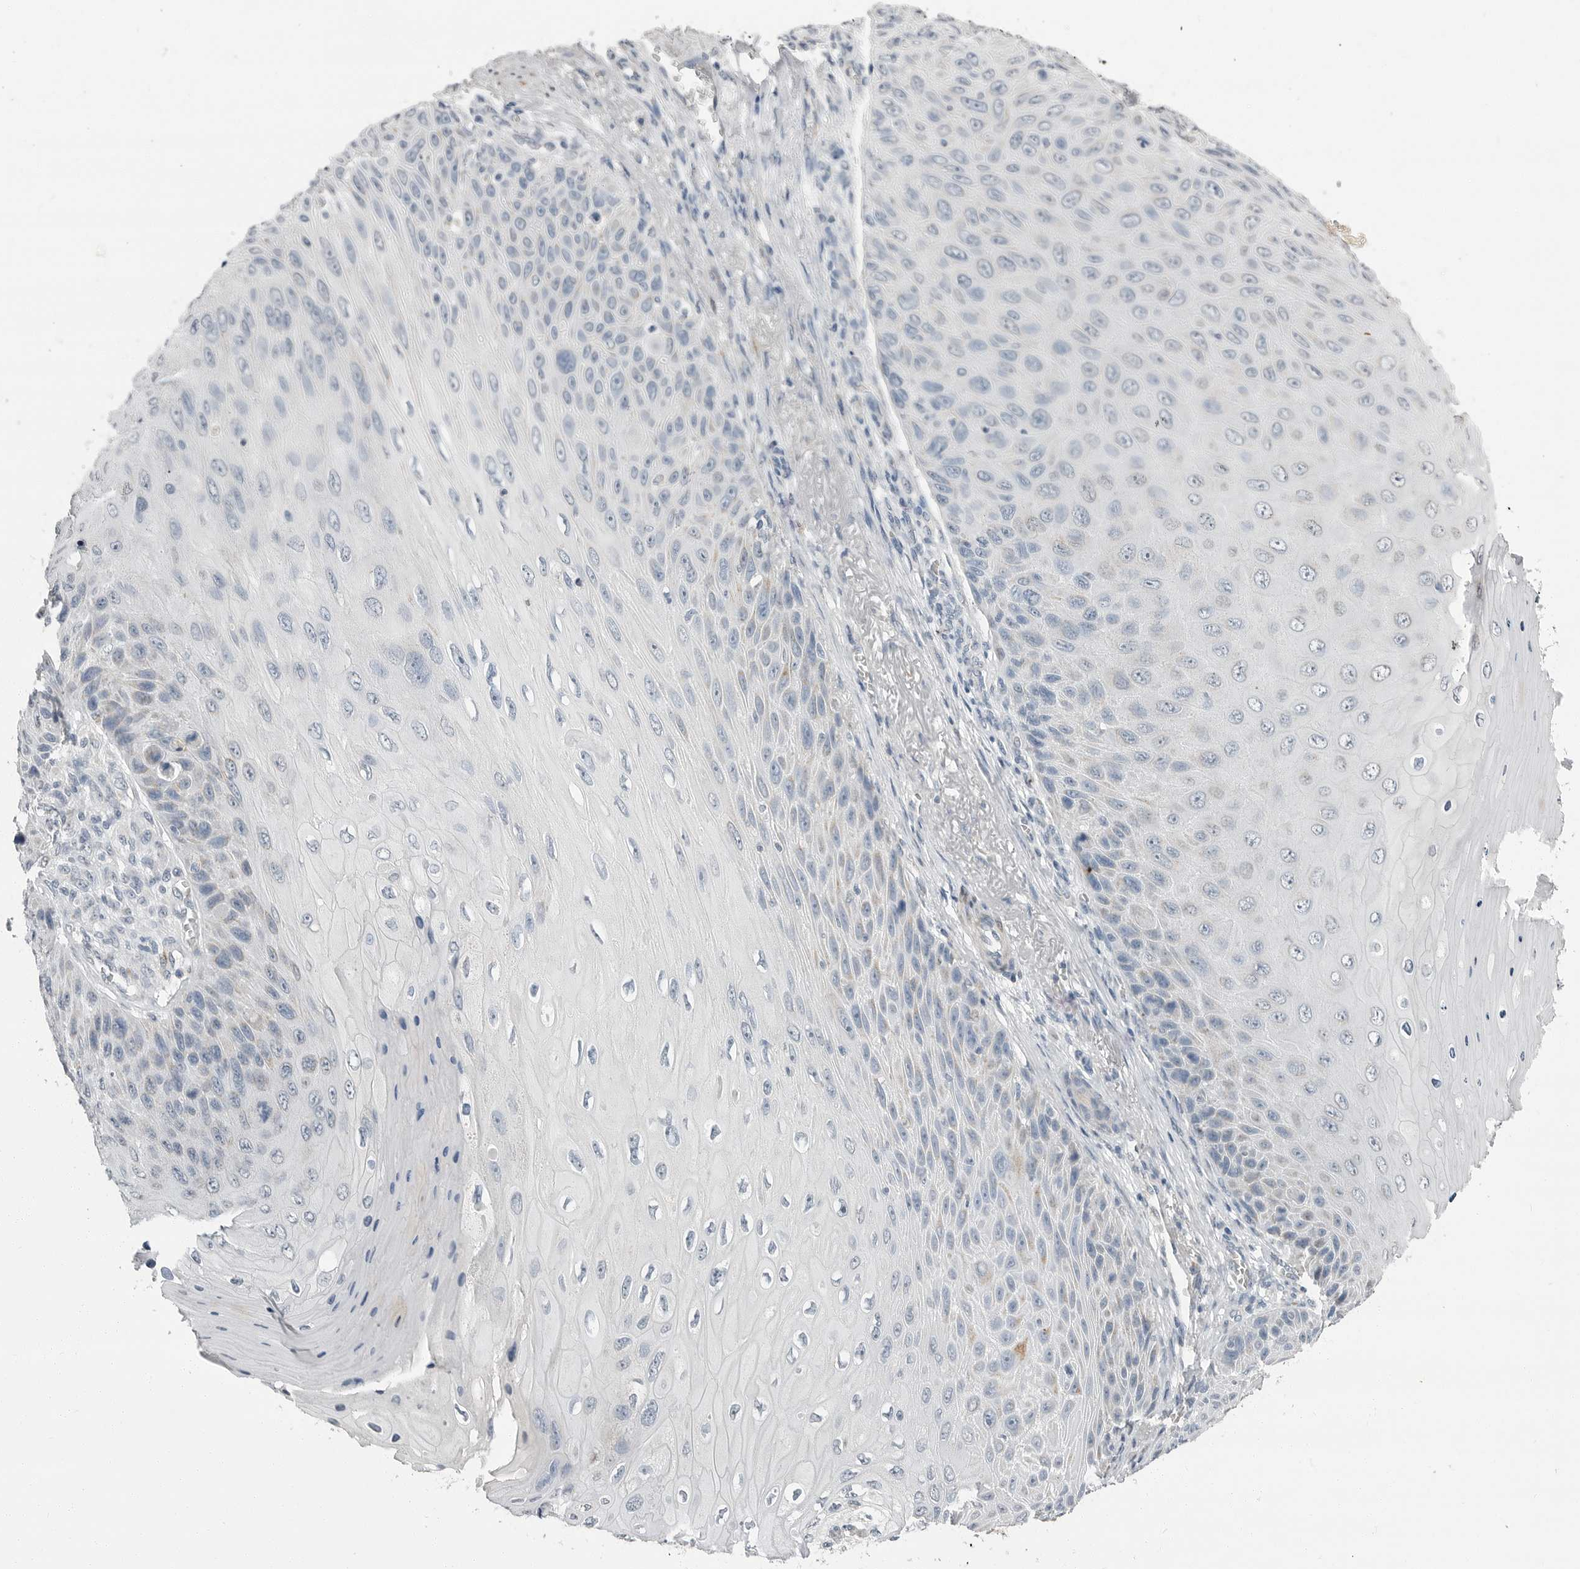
{"staining": {"intensity": "negative", "quantity": "none", "location": "none"}, "tissue": "skin cancer", "cell_type": "Tumor cells", "image_type": "cancer", "snomed": [{"axis": "morphology", "description": "Squamous cell carcinoma, NOS"}, {"axis": "topography", "description": "Skin"}], "caption": "Immunohistochemistry photomicrograph of squamous cell carcinoma (skin) stained for a protein (brown), which displays no expression in tumor cells. The staining is performed using DAB brown chromogen with nuclei counter-stained in using hematoxylin.", "gene": "PLN", "patient": {"sex": "female", "age": 88}}